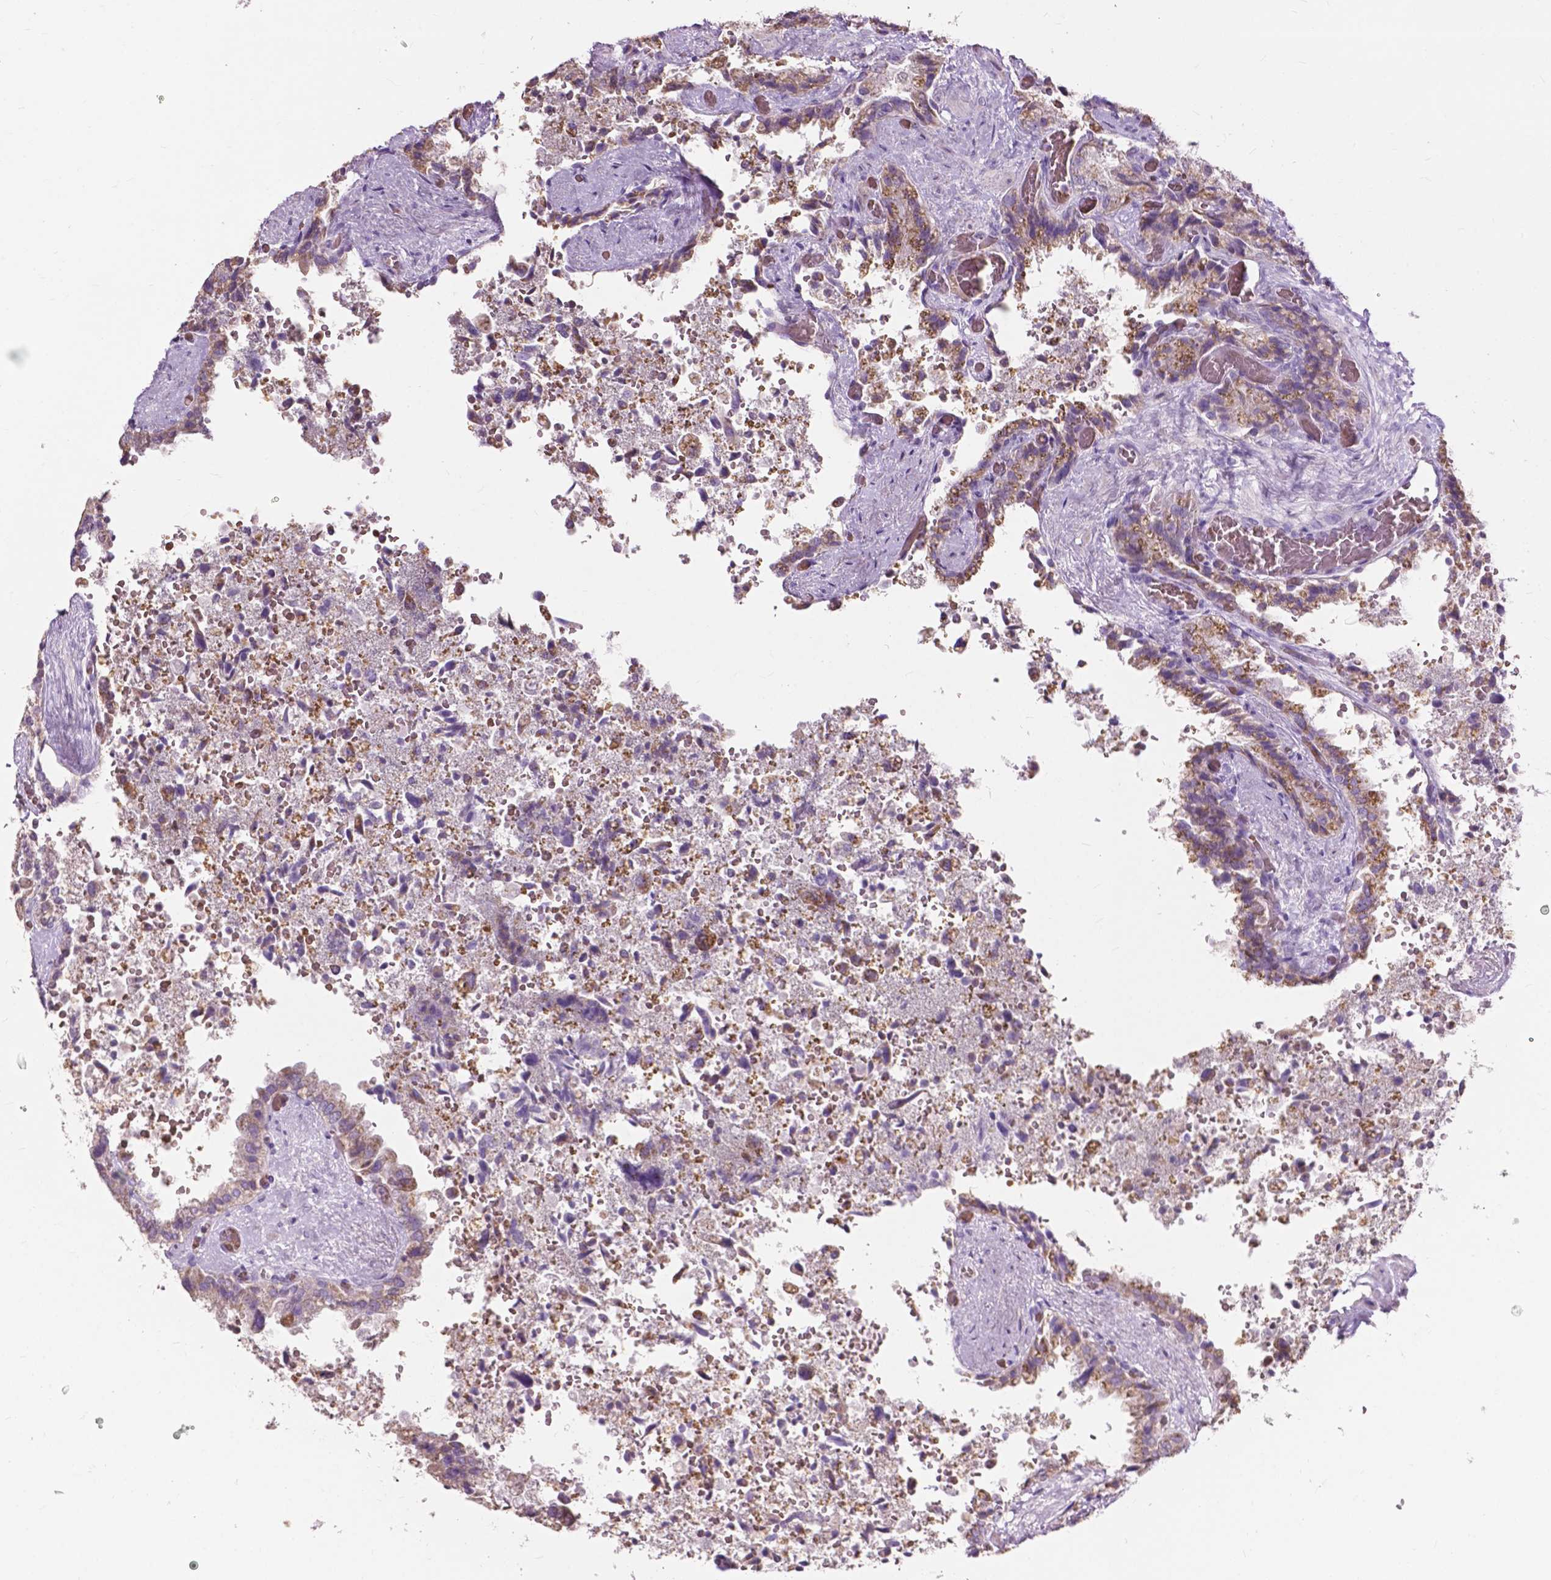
{"staining": {"intensity": "weak", "quantity": "25%-75%", "location": "cytoplasmic/membranous"}, "tissue": "seminal vesicle", "cell_type": "Glandular cells", "image_type": "normal", "snomed": [{"axis": "morphology", "description": "Normal tissue, NOS"}, {"axis": "topography", "description": "Seminal veicle"}], "caption": "This image reveals normal seminal vesicle stained with immunohistochemistry (IHC) to label a protein in brown. The cytoplasmic/membranous of glandular cells show weak positivity for the protein. Nuclei are counter-stained blue.", "gene": "NDUFS1", "patient": {"sex": "male", "age": 57}}